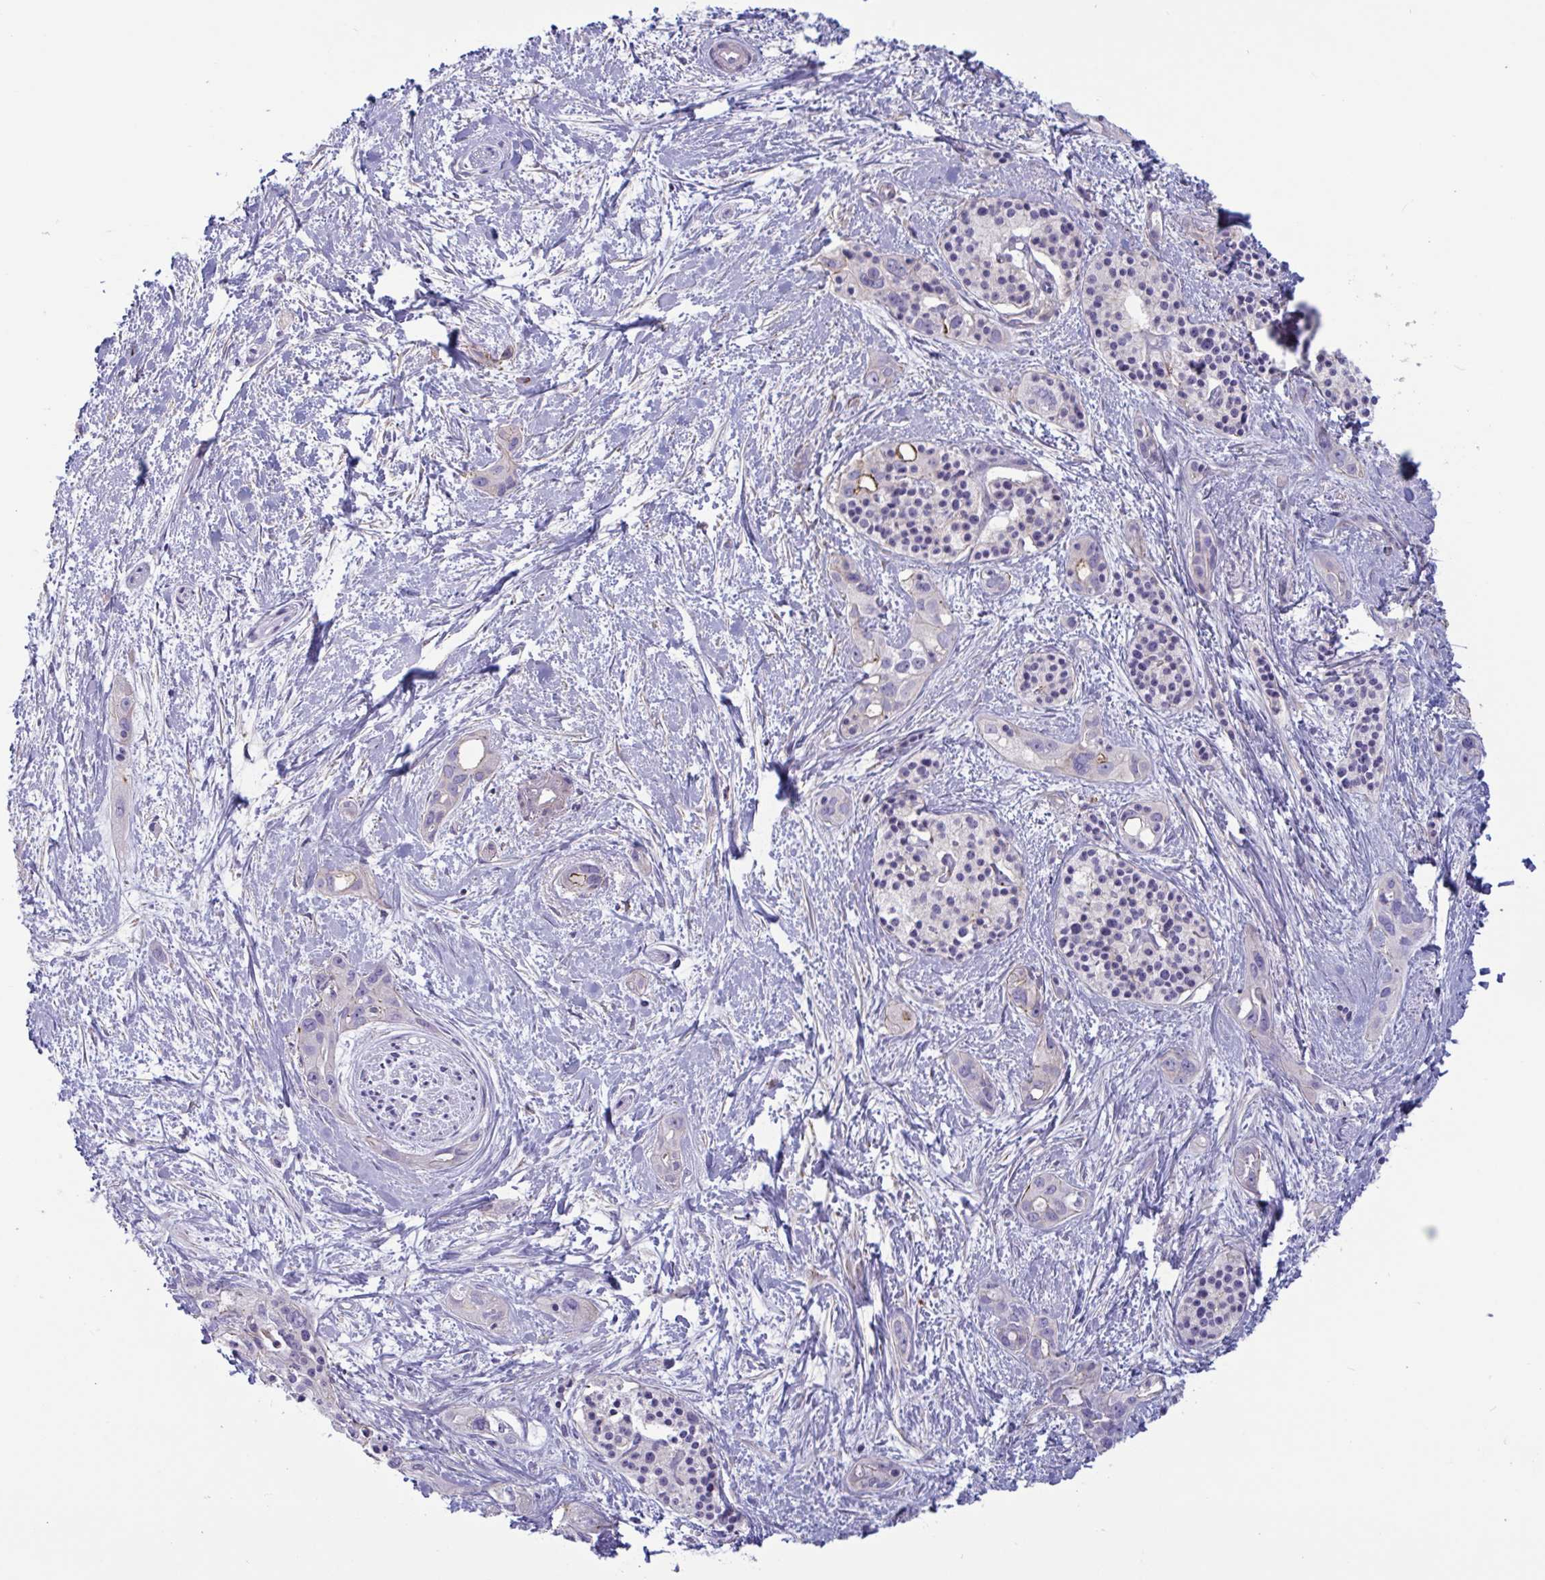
{"staining": {"intensity": "negative", "quantity": "none", "location": "none"}, "tissue": "pancreatic cancer", "cell_type": "Tumor cells", "image_type": "cancer", "snomed": [{"axis": "morphology", "description": "Adenocarcinoma, NOS"}, {"axis": "topography", "description": "Pancreas"}], "caption": "Immunohistochemistry (IHC) of adenocarcinoma (pancreatic) shows no positivity in tumor cells.", "gene": "OXLD1", "patient": {"sex": "female", "age": 50}}